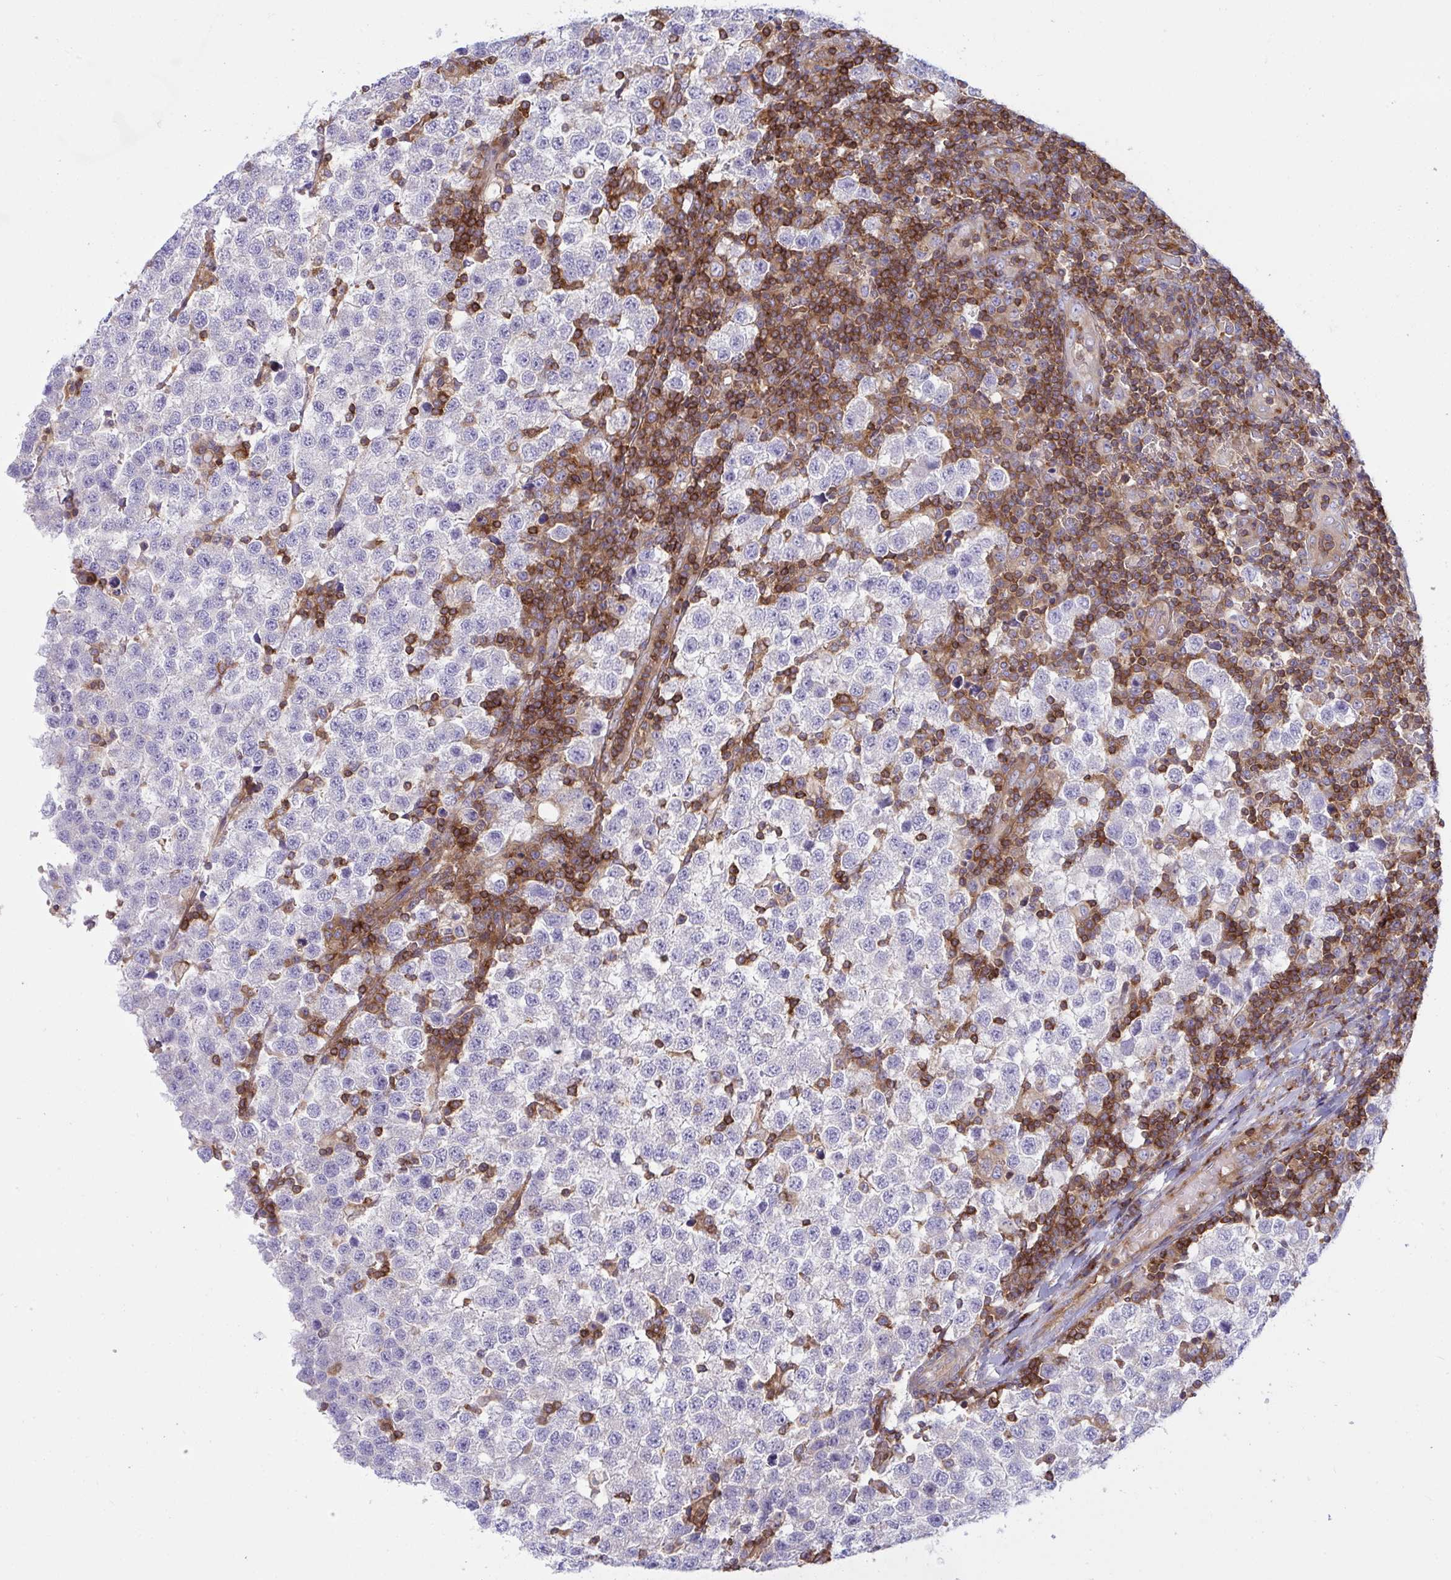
{"staining": {"intensity": "negative", "quantity": "none", "location": "none"}, "tissue": "testis cancer", "cell_type": "Tumor cells", "image_type": "cancer", "snomed": [{"axis": "morphology", "description": "Seminoma, NOS"}, {"axis": "topography", "description": "Testis"}], "caption": "The histopathology image demonstrates no significant expression in tumor cells of seminoma (testis). Nuclei are stained in blue.", "gene": "TSC22D3", "patient": {"sex": "male", "age": 34}}